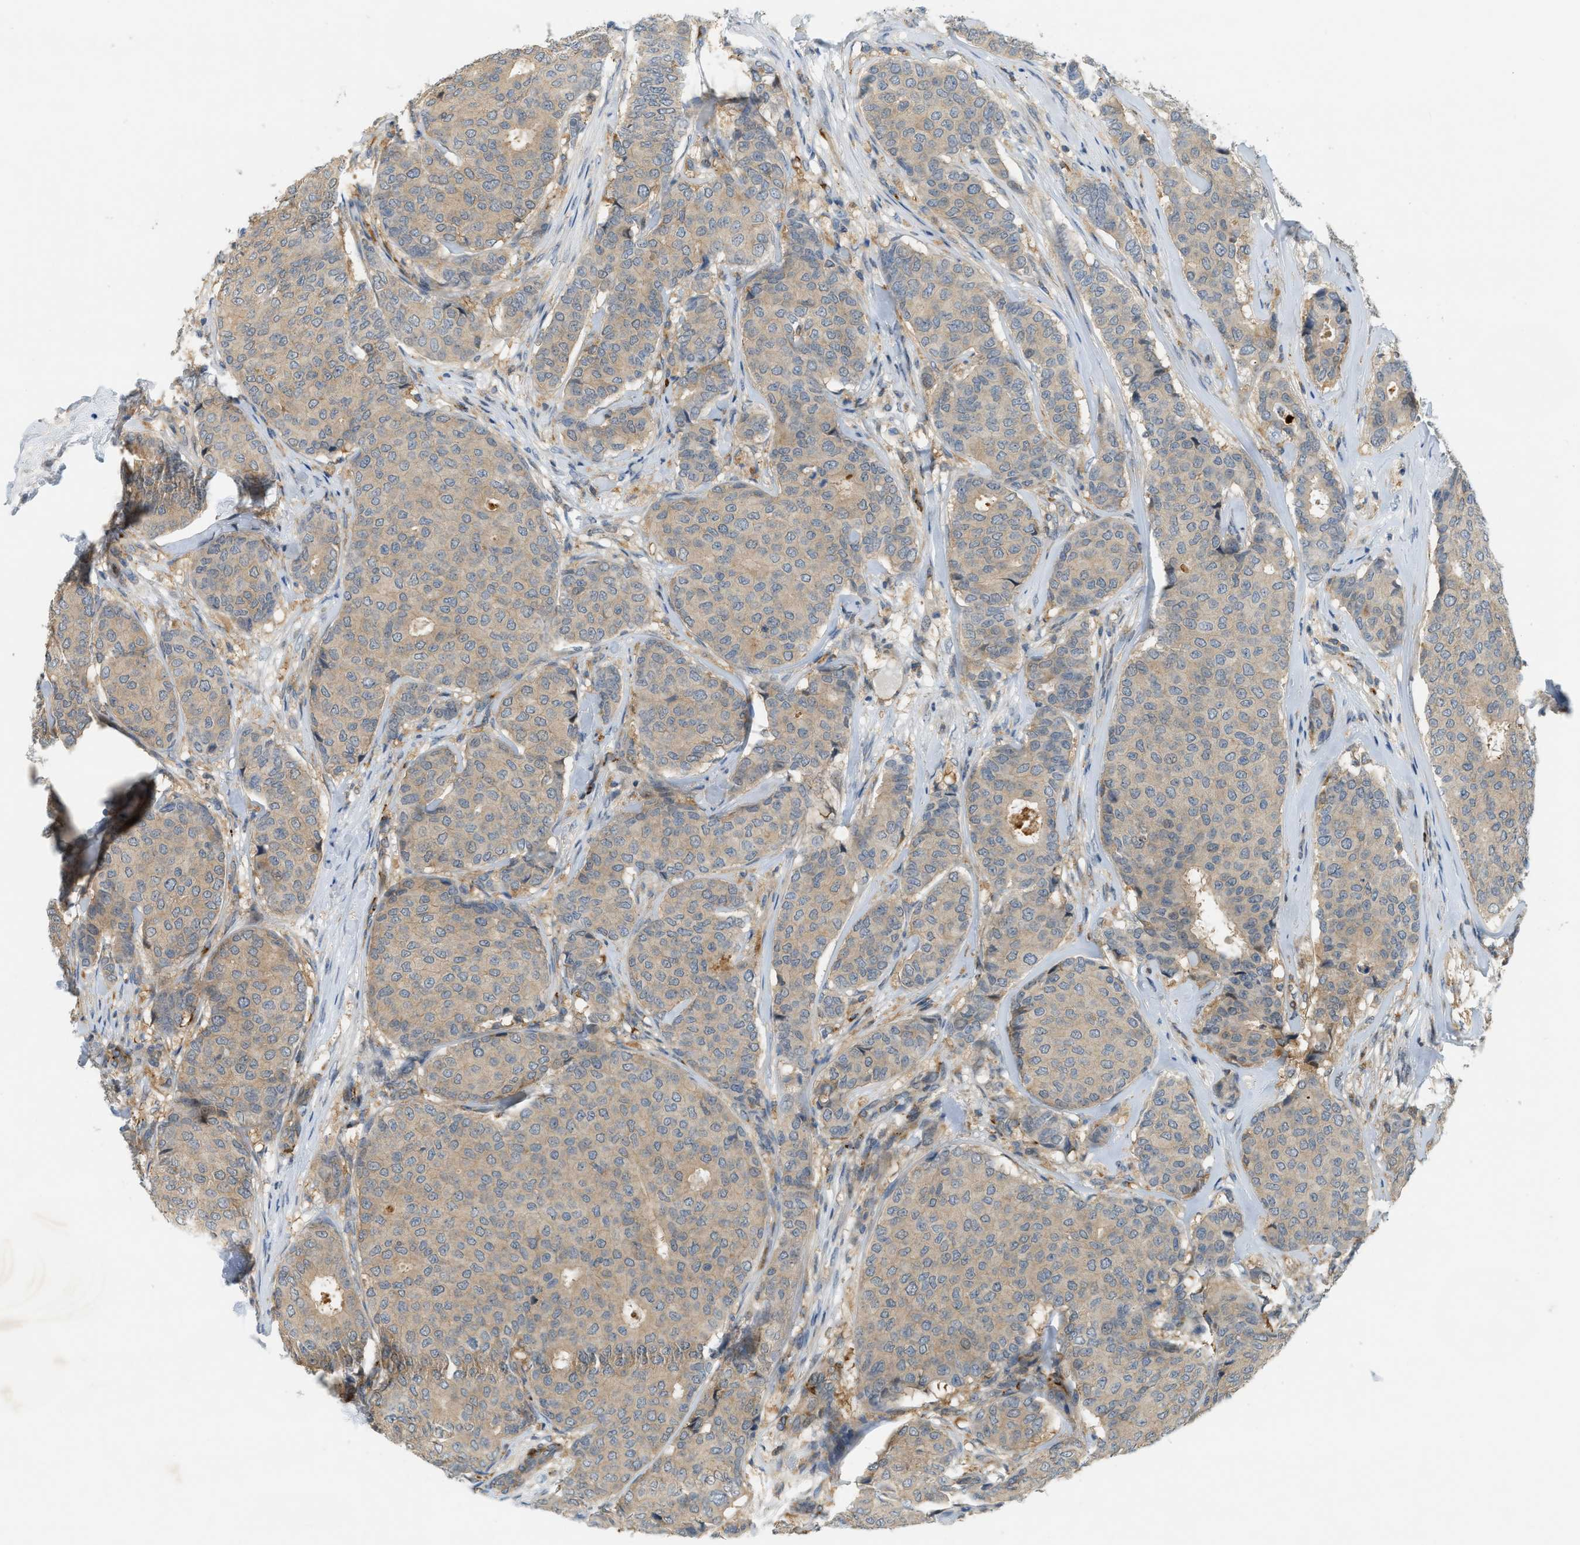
{"staining": {"intensity": "weak", "quantity": ">75%", "location": "cytoplasmic/membranous"}, "tissue": "breast cancer", "cell_type": "Tumor cells", "image_type": "cancer", "snomed": [{"axis": "morphology", "description": "Duct carcinoma"}, {"axis": "topography", "description": "Breast"}], "caption": "IHC (DAB) staining of human infiltrating ductal carcinoma (breast) shows weak cytoplasmic/membranous protein expression in about >75% of tumor cells.", "gene": "PDCL3", "patient": {"sex": "female", "age": 75}}